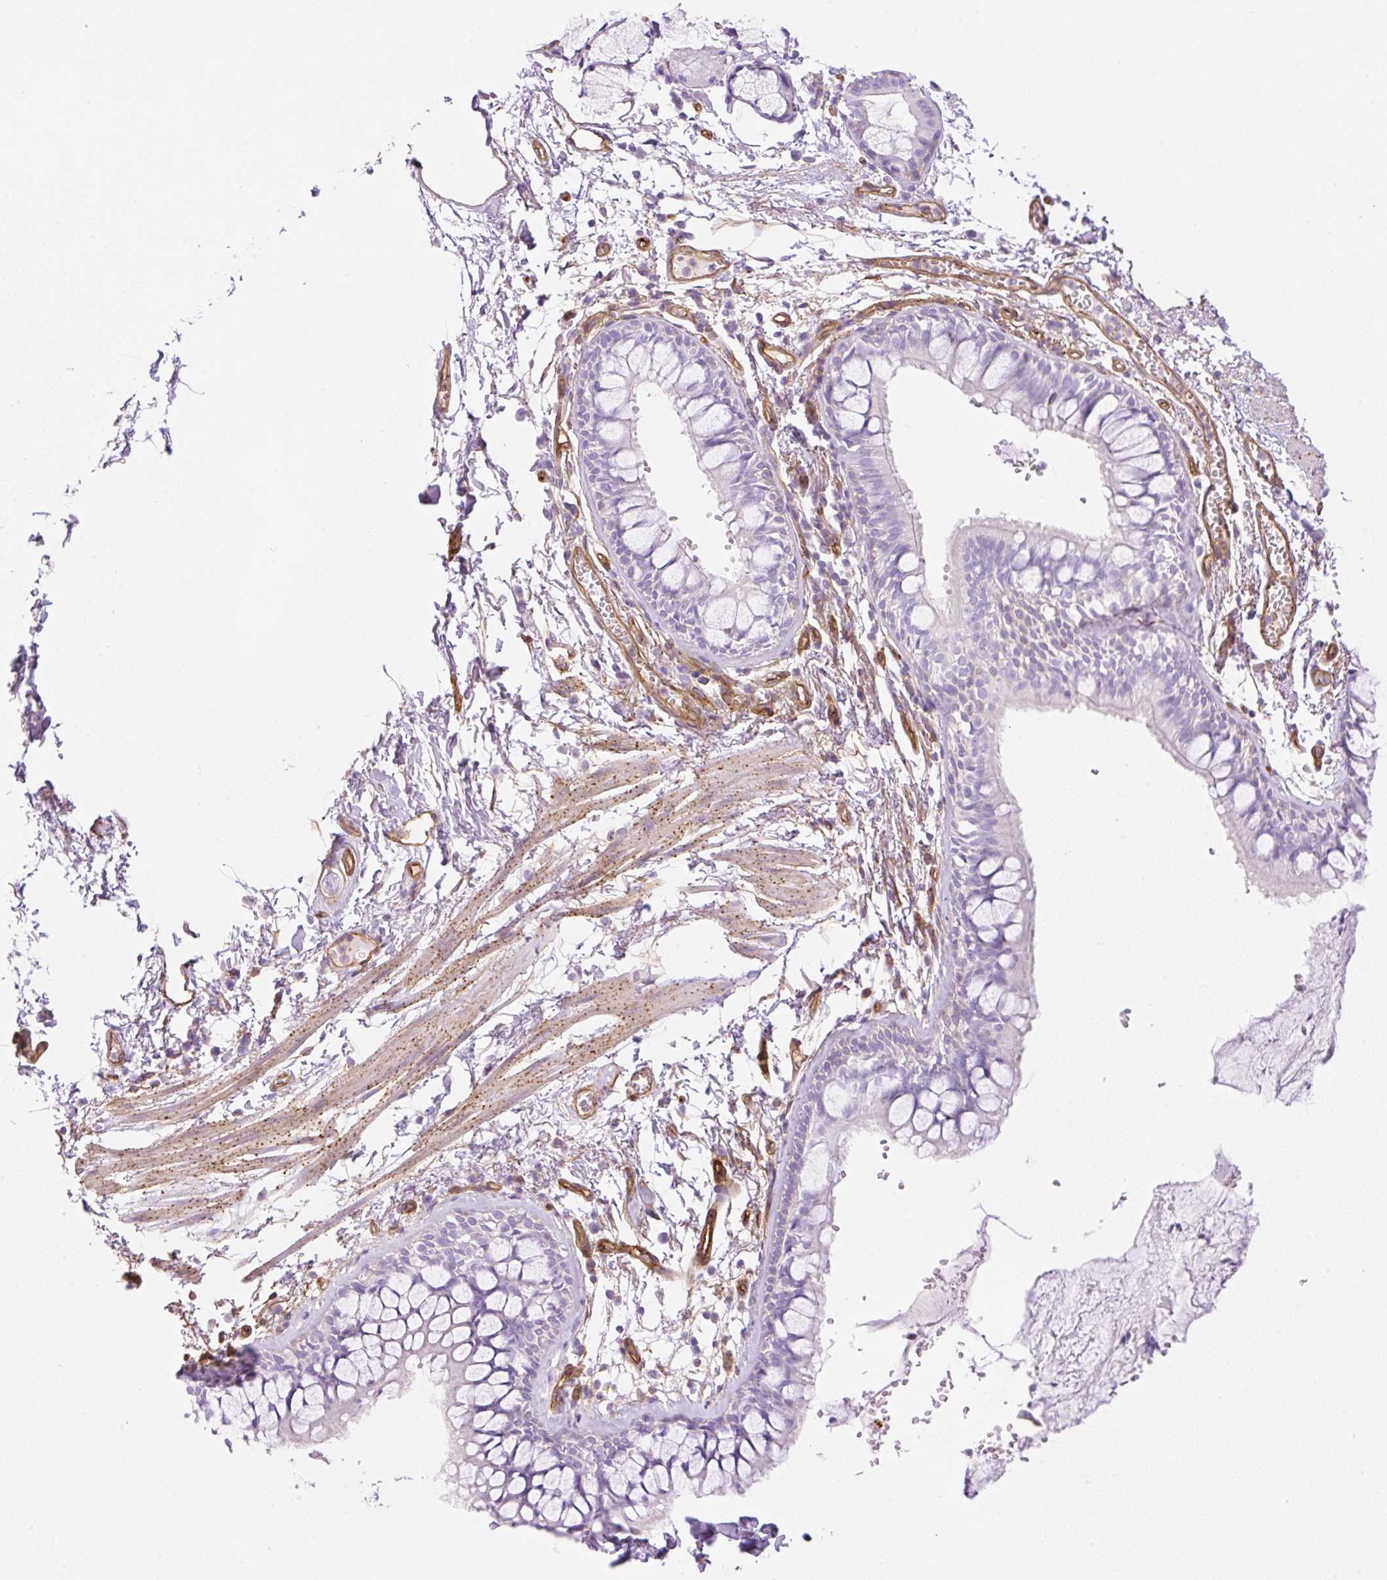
{"staining": {"intensity": "negative", "quantity": "none", "location": "none"}, "tissue": "bronchus", "cell_type": "Respiratory epithelial cells", "image_type": "normal", "snomed": [{"axis": "morphology", "description": "Normal tissue, NOS"}, {"axis": "topography", "description": "Cartilage tissue"}, {"axis": "topography", "description": "Bronchus"}], "caption": "IHC of unremarkable bronchus shows no staining in respiratory epithelial cells.", "gene": "EHD1", "patient": {"sex": "male", "age": 78}}